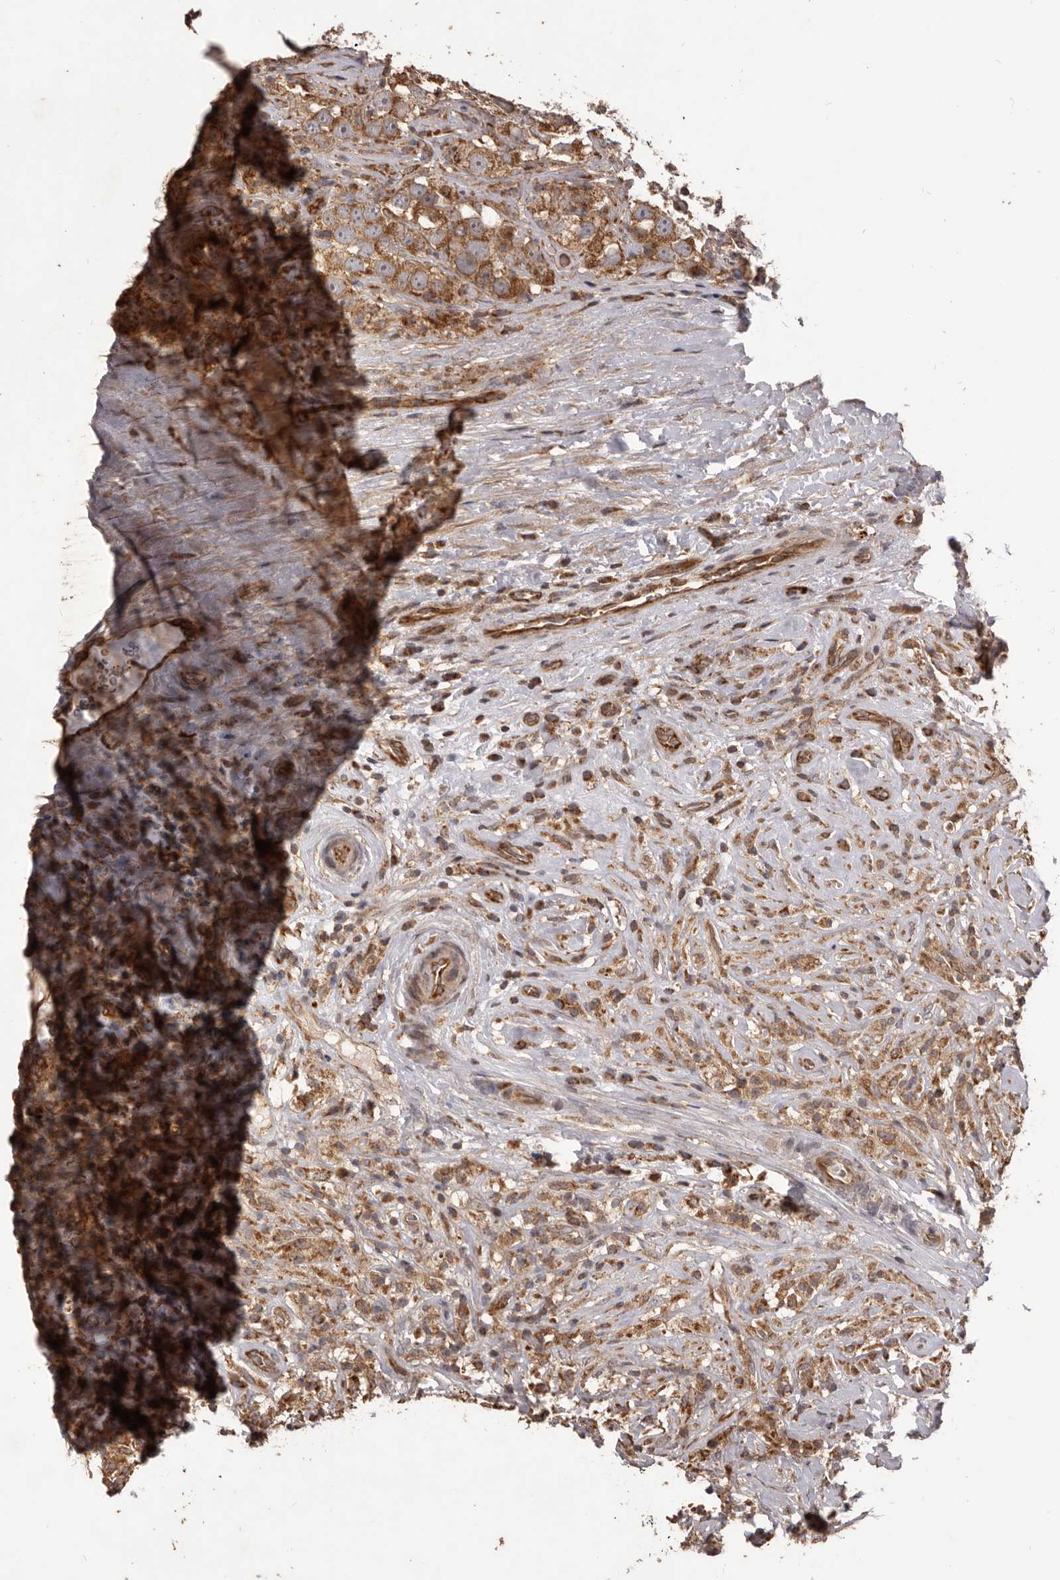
{"staining": {"intensity": "moderate", "quantity": ">75%", "location": "cytoplasmic/membranous"}, "tissue": "testis cancer", "cell_type": "Tumor cells", "image_type": "cancer", "snomed": [{"axis": "morphology", "description": "Seminoma, NOS"}, {"axis": "topography", "description": "Testis"}], "caption": "Testis cancer (seminoma) was stained to show a protein in brown. There is medium levels of moderate cytoplasmic/membranous expression in approximately >75% of tumor cells. The protein is shown in brown color, while the nuclei are stained blue.", "gene": "QRSL1", "patient": {"sex": "male", "age": 49}}